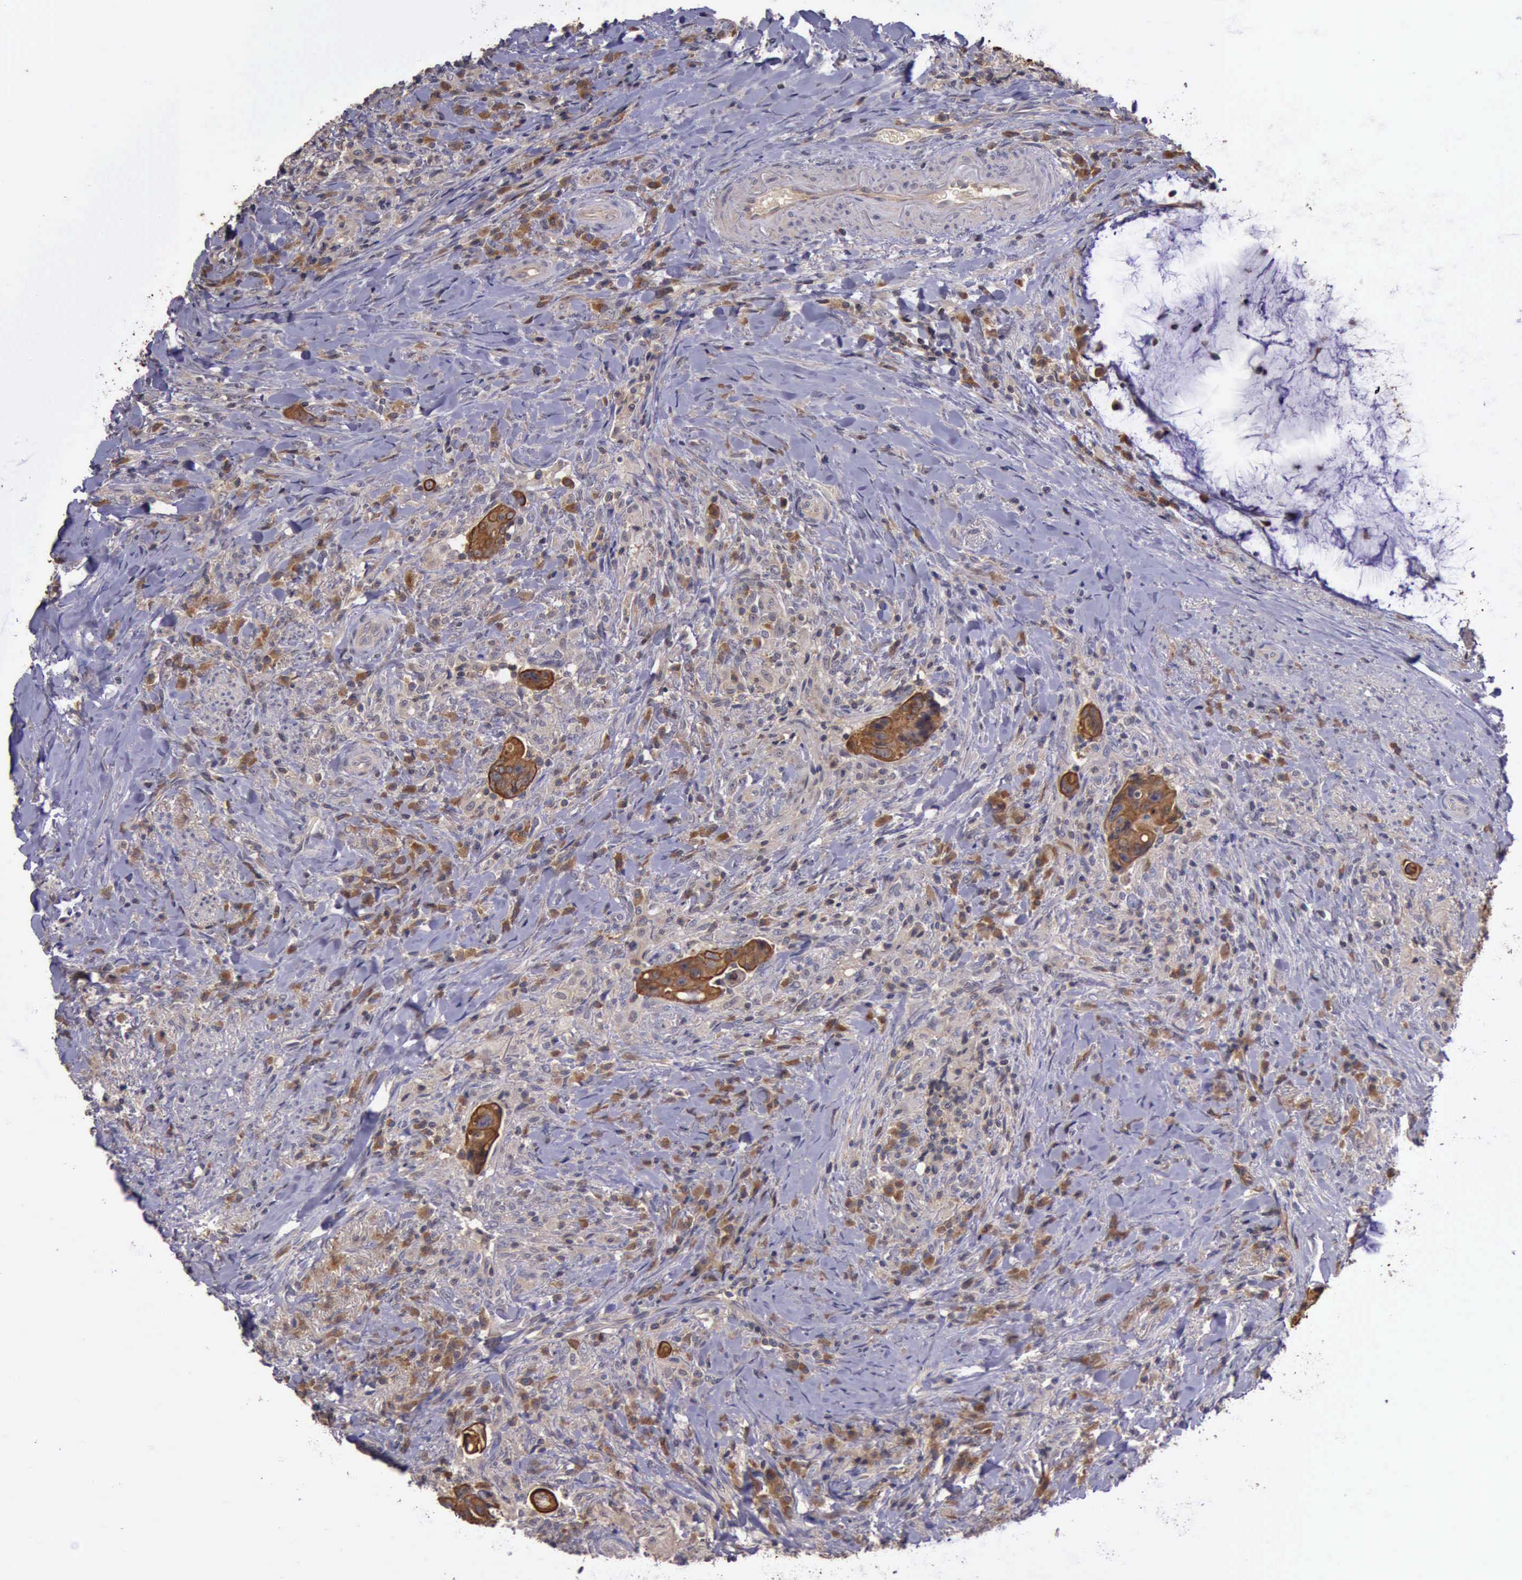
{"staining": {"intensity": "moderate", "quantity": ">75%", "location": "cytoplasmic/membranous"}, "tissue": "colorectal cancer", "cell_type": "Tumor cells", "image_type": "cancer", "snomed": [{"axis": "morphology", "description": "Adenocarcinoma, NOS"}, {"axis": "topography", "description": "Rectum"}], "caption": "Approximately >75% of tumor cells in human colorectal cancer reveal moderate cytoplasmic/membranous protein expression as visualized by brown immunohistochemical staining.", "gene": "RAB39B", "patient": {"sex": "female", "age": 71}}